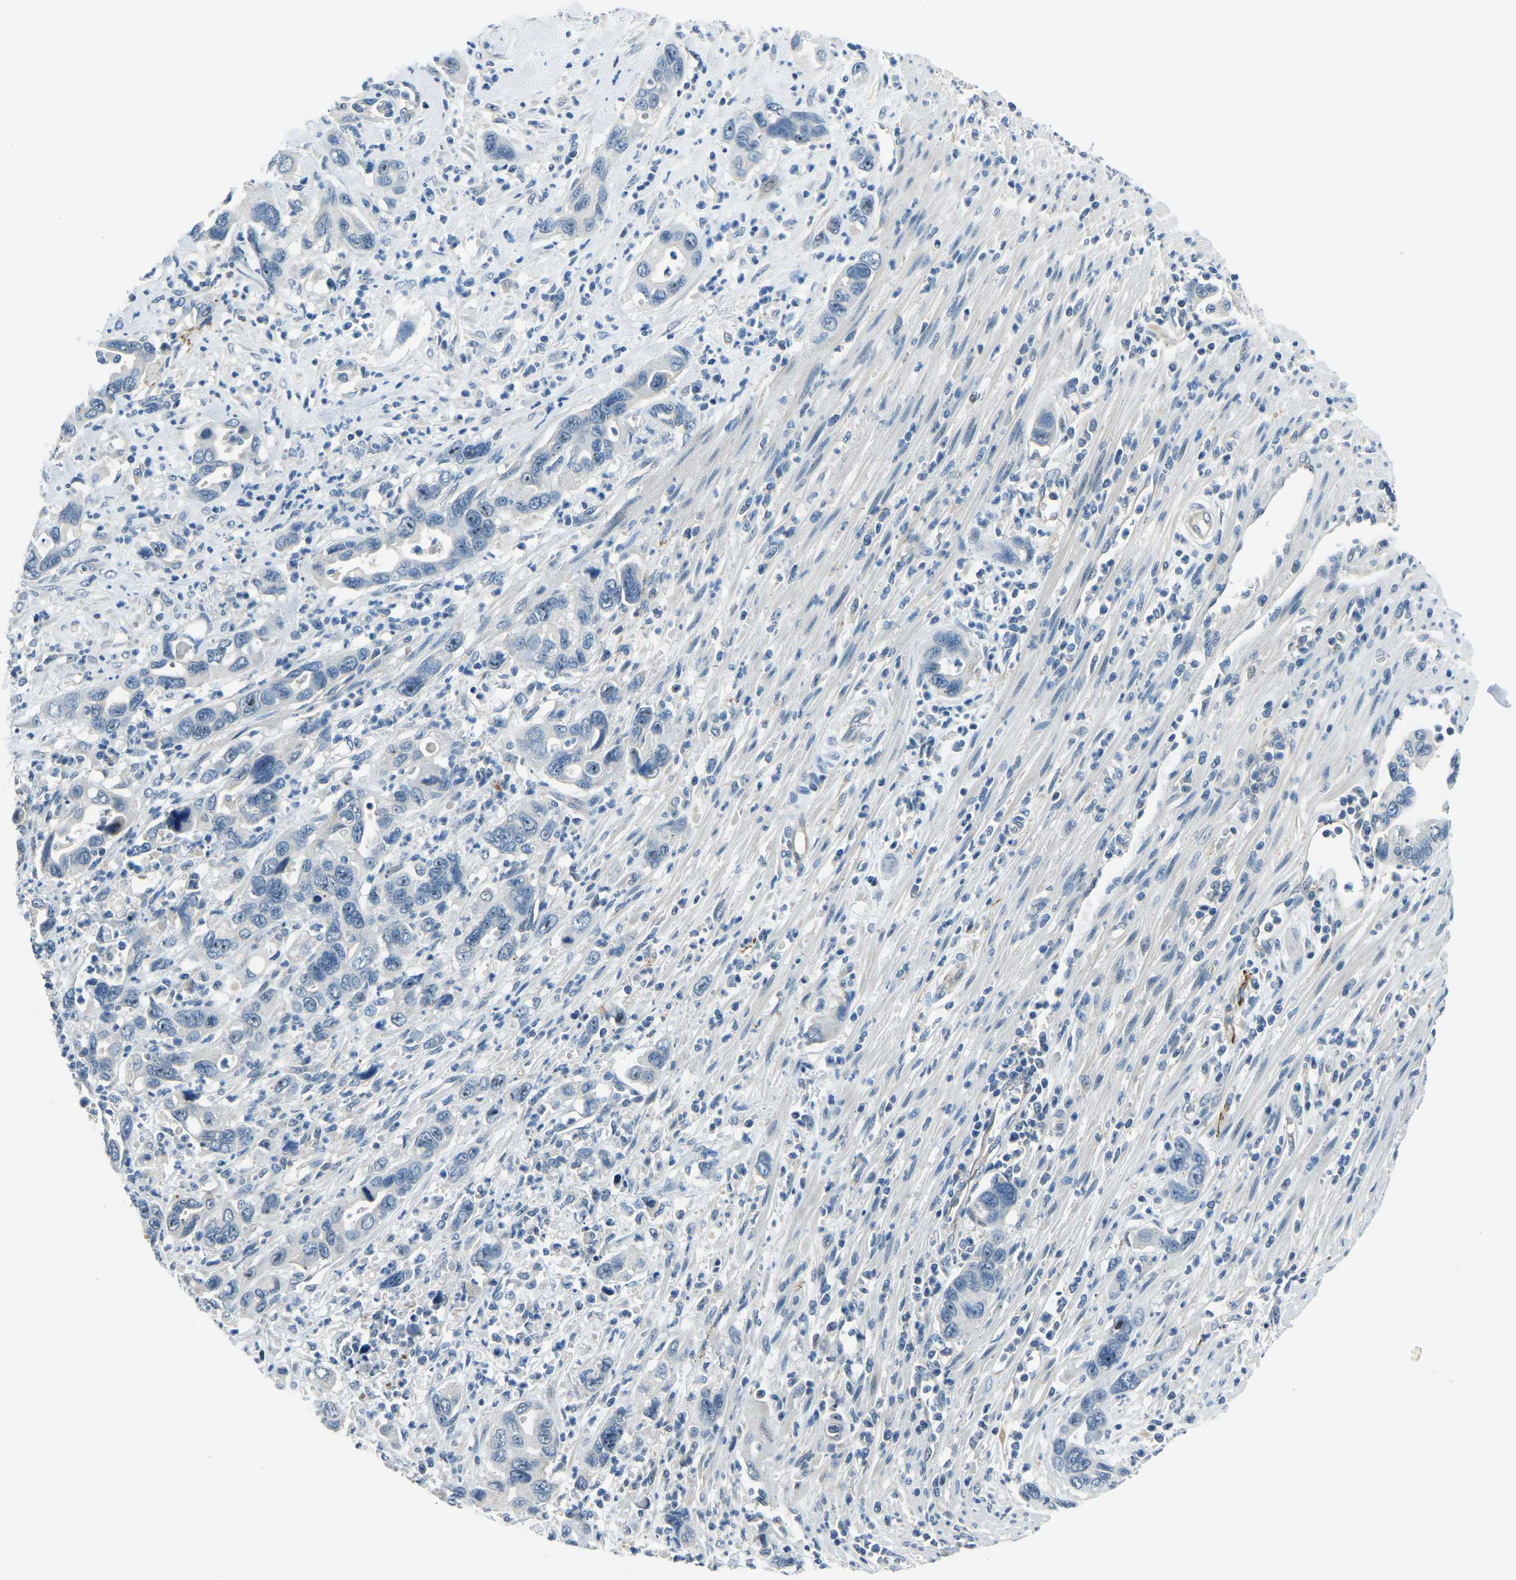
{"staining": {"intensity": "negative", "quantity": "none", "location": "none"}, "tissue": "pancreatic cancer", "cell_type": "Tumor cells", "image_type": "cancer", "snomed": [{"axis": "morphology", "description": "Adenocarcinoma, NOS"}, {"axis": "topography", "description": "Pancreas"}], "caption": "This histopathology image is of pancreatic adenocarcinoma stained with immunohistochemistry (IHC) to label a protein in brown with the nuclei are counter-stained blue. There is no staining in tumor cells.", "gene": "RRP1", "patient": {"sex": "female", "age": 70}}